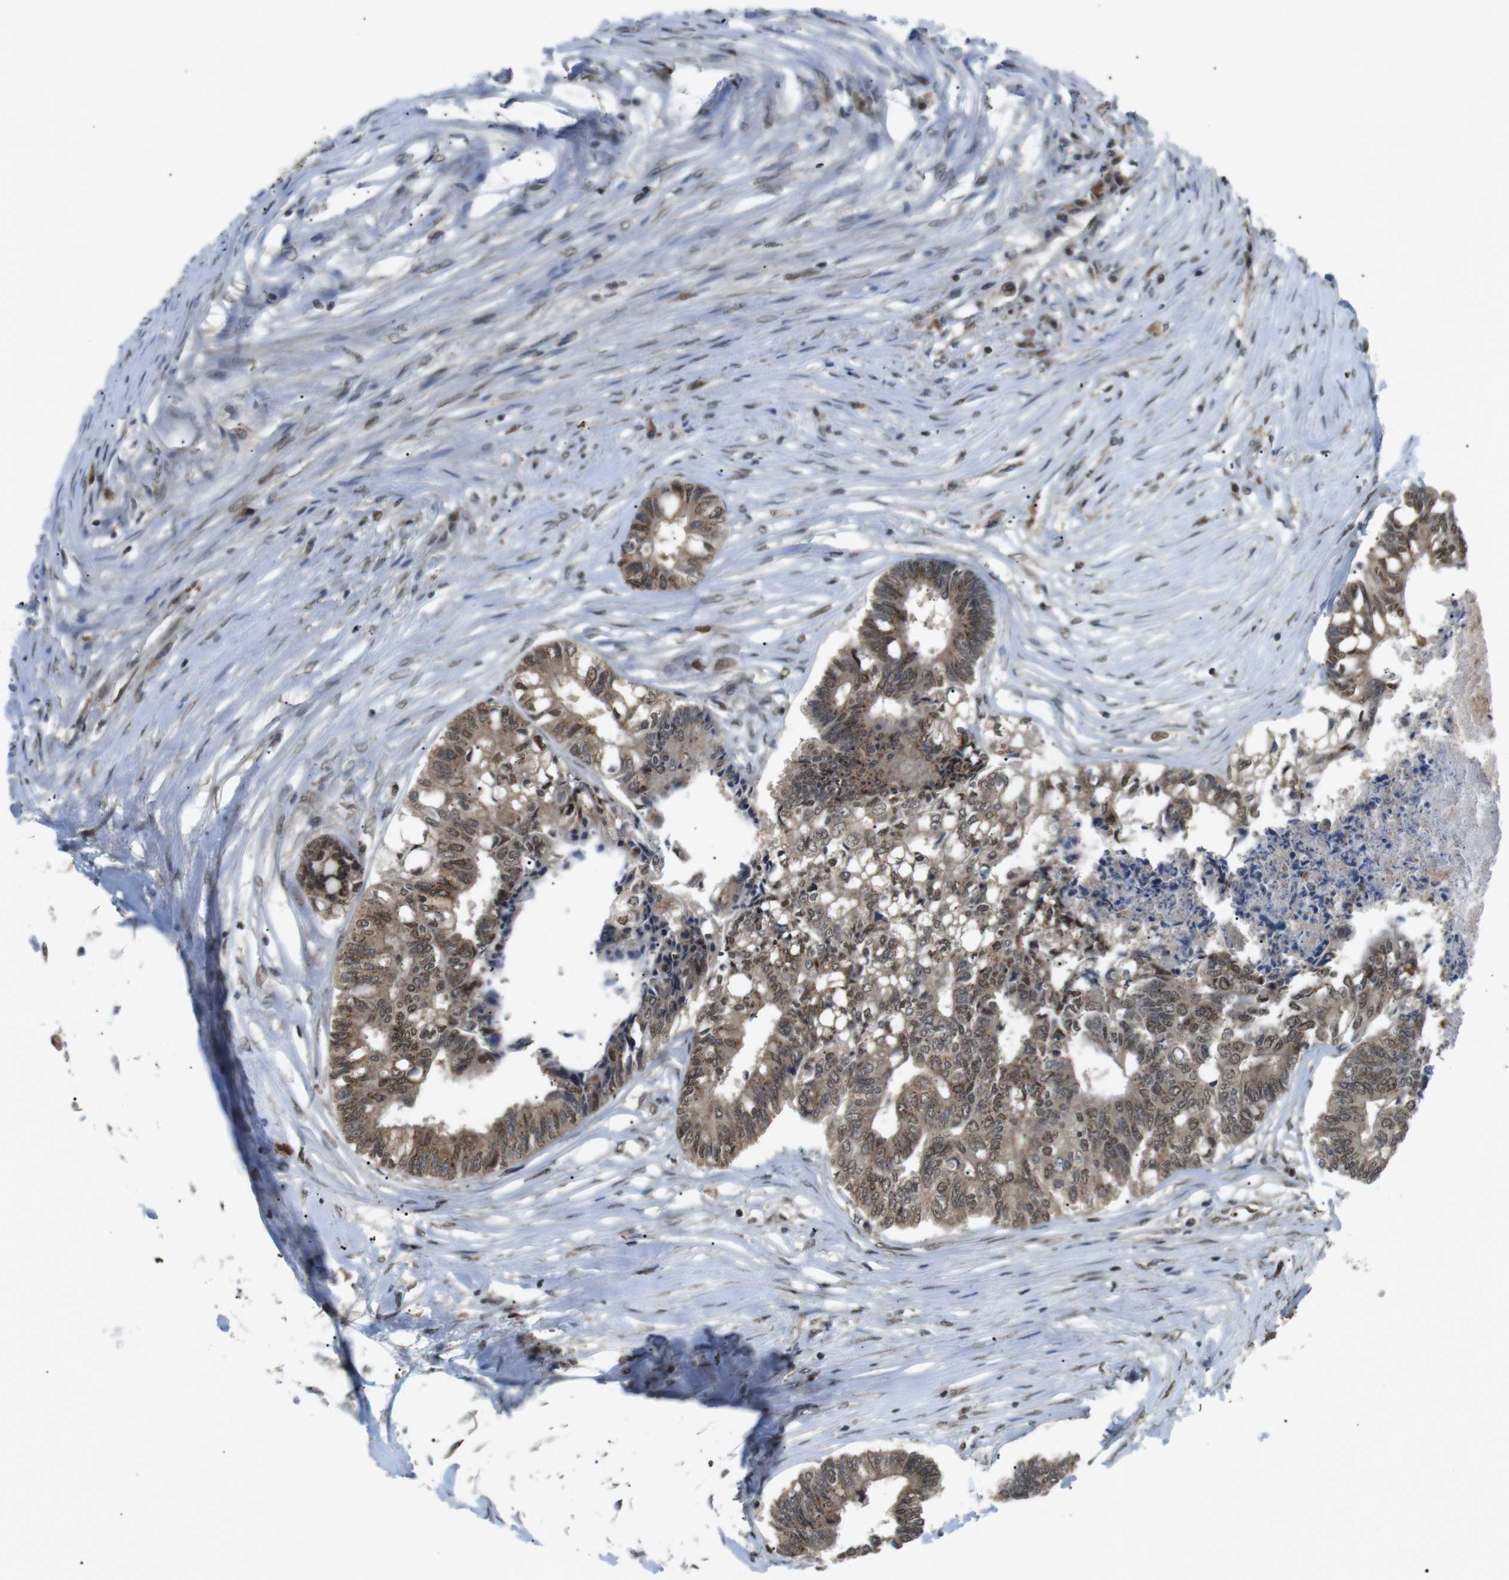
{"staining": {"intensity": "moderate", "quantity": ">75%", "location": "cytoplasmic/membranous,nuclear"}, "tissue": "colorectal cancer", "cell_type": "Tumor cells", "image_type": "cancer", "snomed": [{"axis": "morphology", "description": "Adenocarcinoma, NOS"}, {"axis": "topography", "description": "Rectum"}], "caption": "Human colorectal cancer (adenocarcinoma) stained with a protein marker shows moderate staining in tumor cells.", "gene": "ORAI3", "patient": {"sex": "male", "age": 63}}